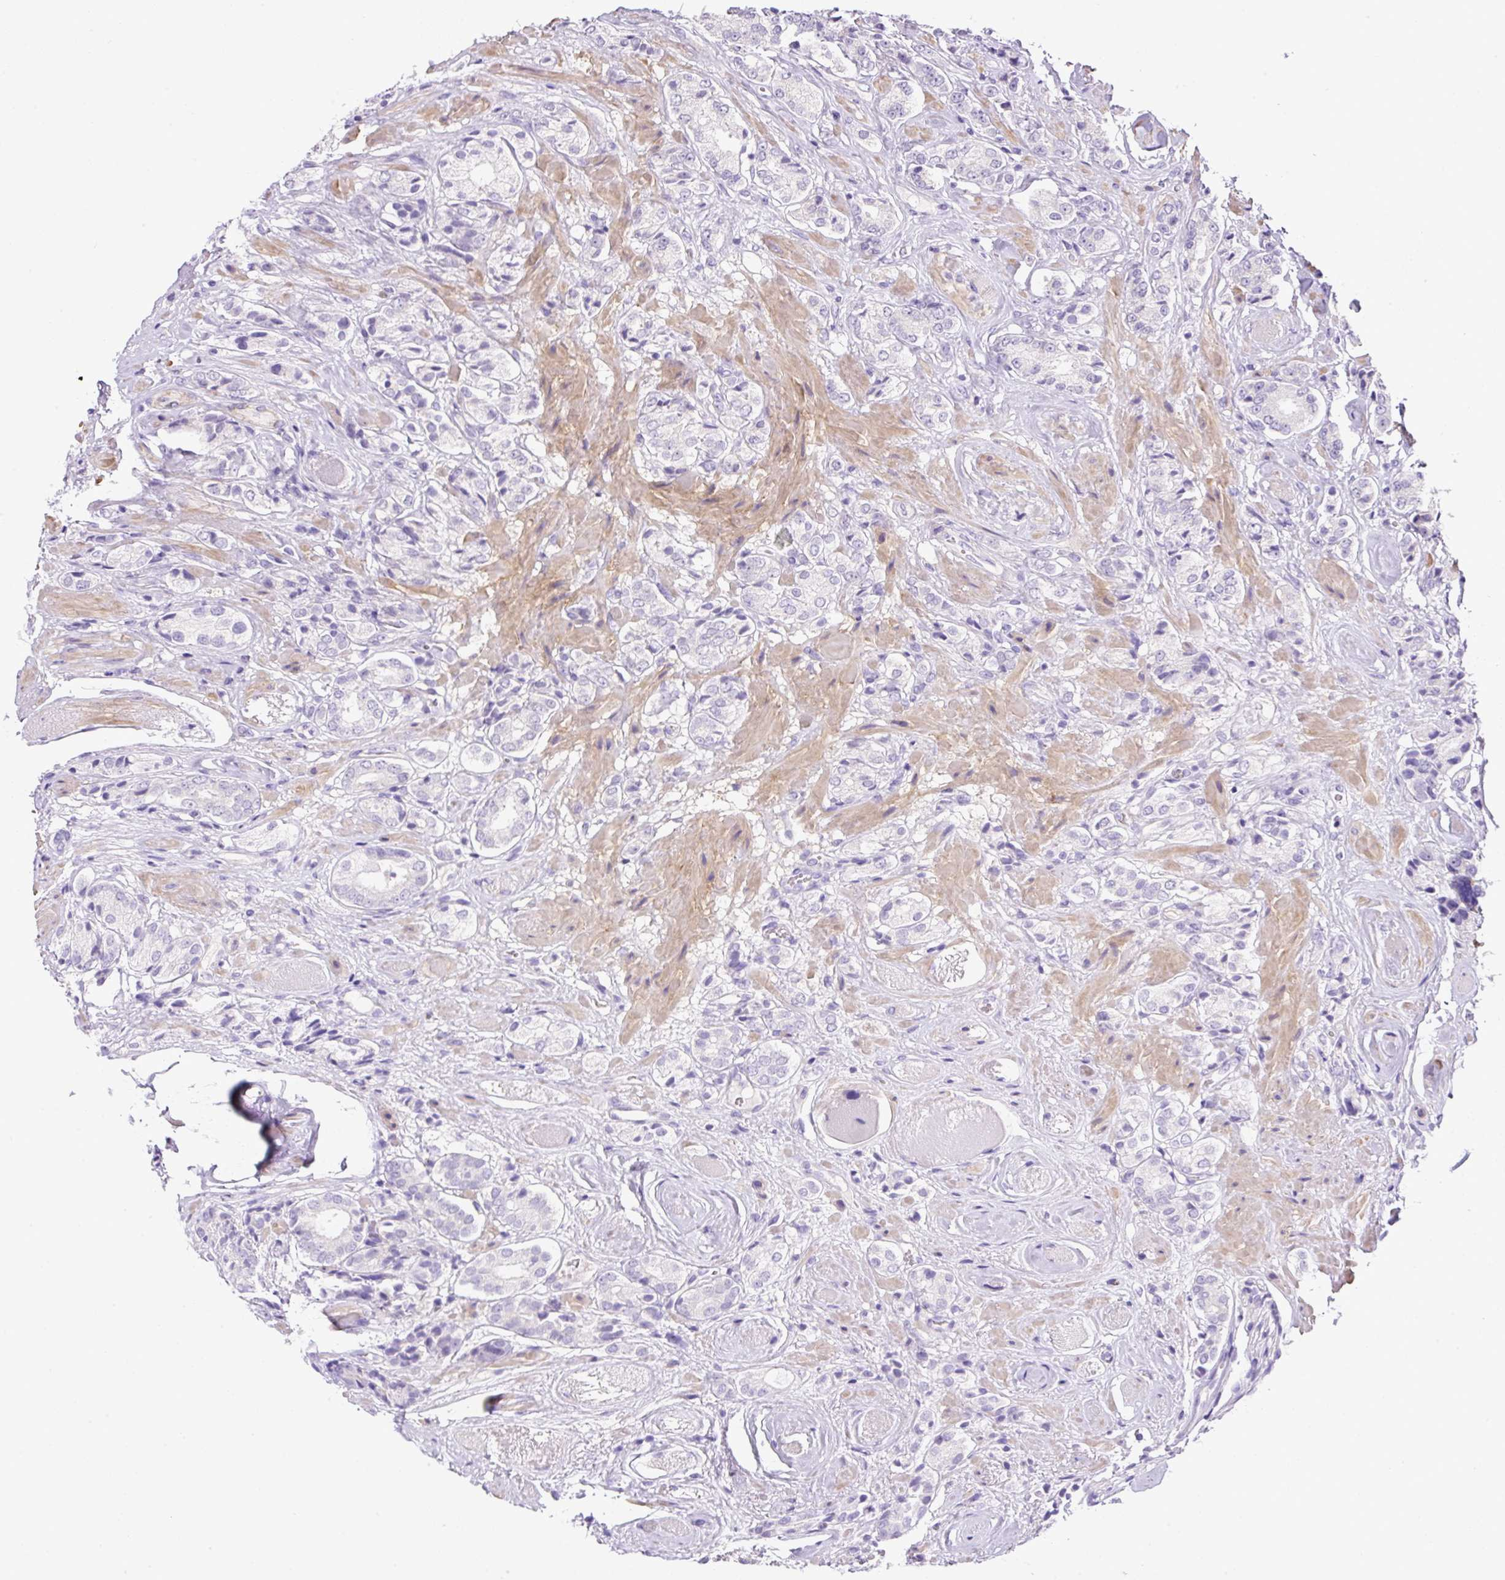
{"staining": {"intensity": "negative", "quantity": "none", "location": "none"}, "tissue": "prostate cancer", "cell_type": "Tumor cells", "image_type": "cancer", "snomed": [{"axis": "morphology", "description": "Adenocarcinoma, High grade"}, {"axis": "topography", "description": "Prostate and seminal vesicle, NOS"}], "caption": "The immunohistochemistry image has no significant staining in tumor cells of prostate cancer tissue.", "gene": "NPTN", "patient": {"sex": "male", "age": 64}}